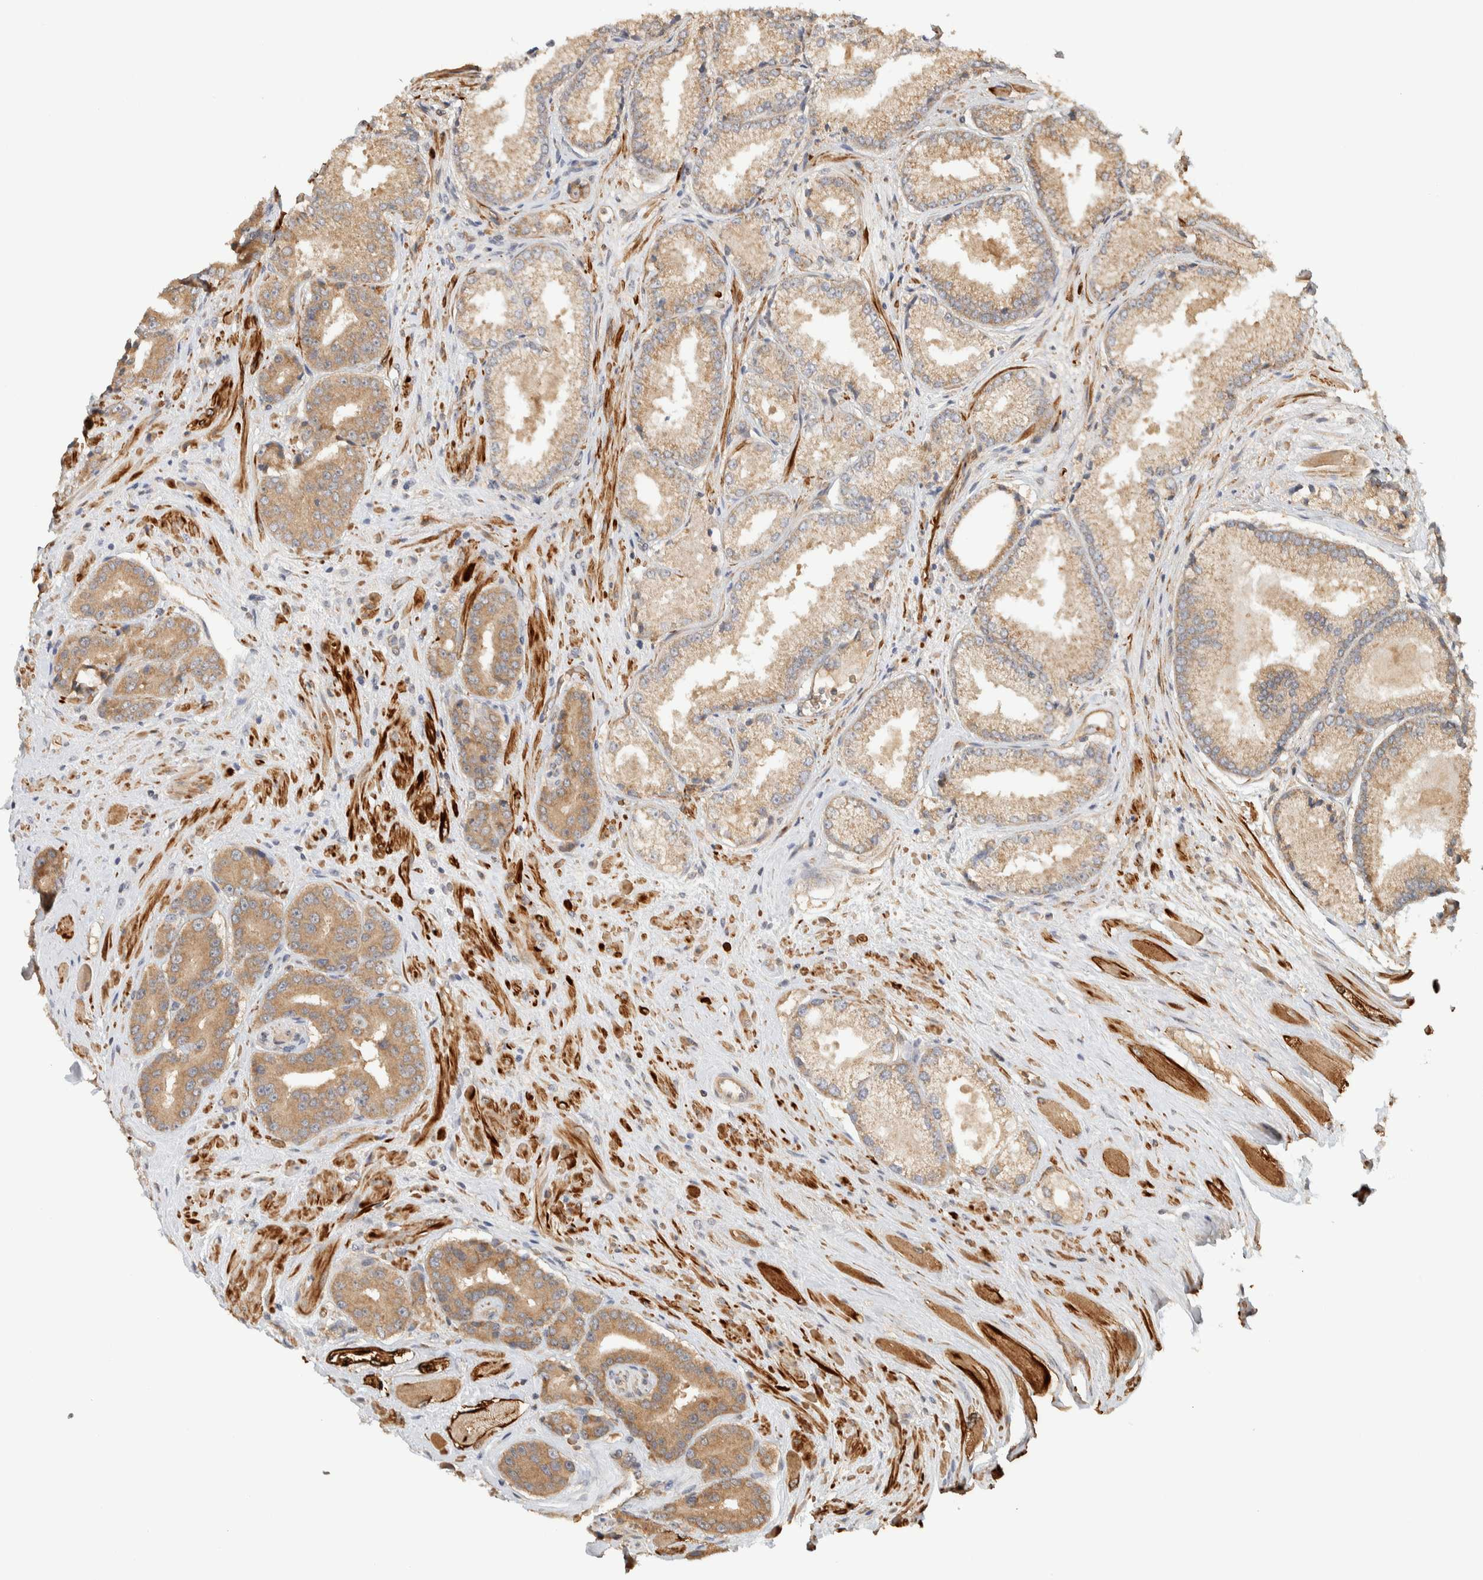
{"staining": {"intensity": "moderate", "quantity": ">75%", "location": "cytoplasmic/membranous"}, "tissue": "prostate cancer", "cell_type": "Tumor cells", "image_type": "cancer", "snomed": [{"axis": "morphology", "description": "Adenocarcinoma, High grade"}, {"axis": "topography", "description": "Prostate"}], "caption": "Brown immunohistochemical staining in prostate adenocarcinoma (high-grade) reveals moderate cytoplasmic/membranous staining in about >75% of tumor cells.", "gene": "TTI2", "patient": {"sex": "male", "age": 71}}